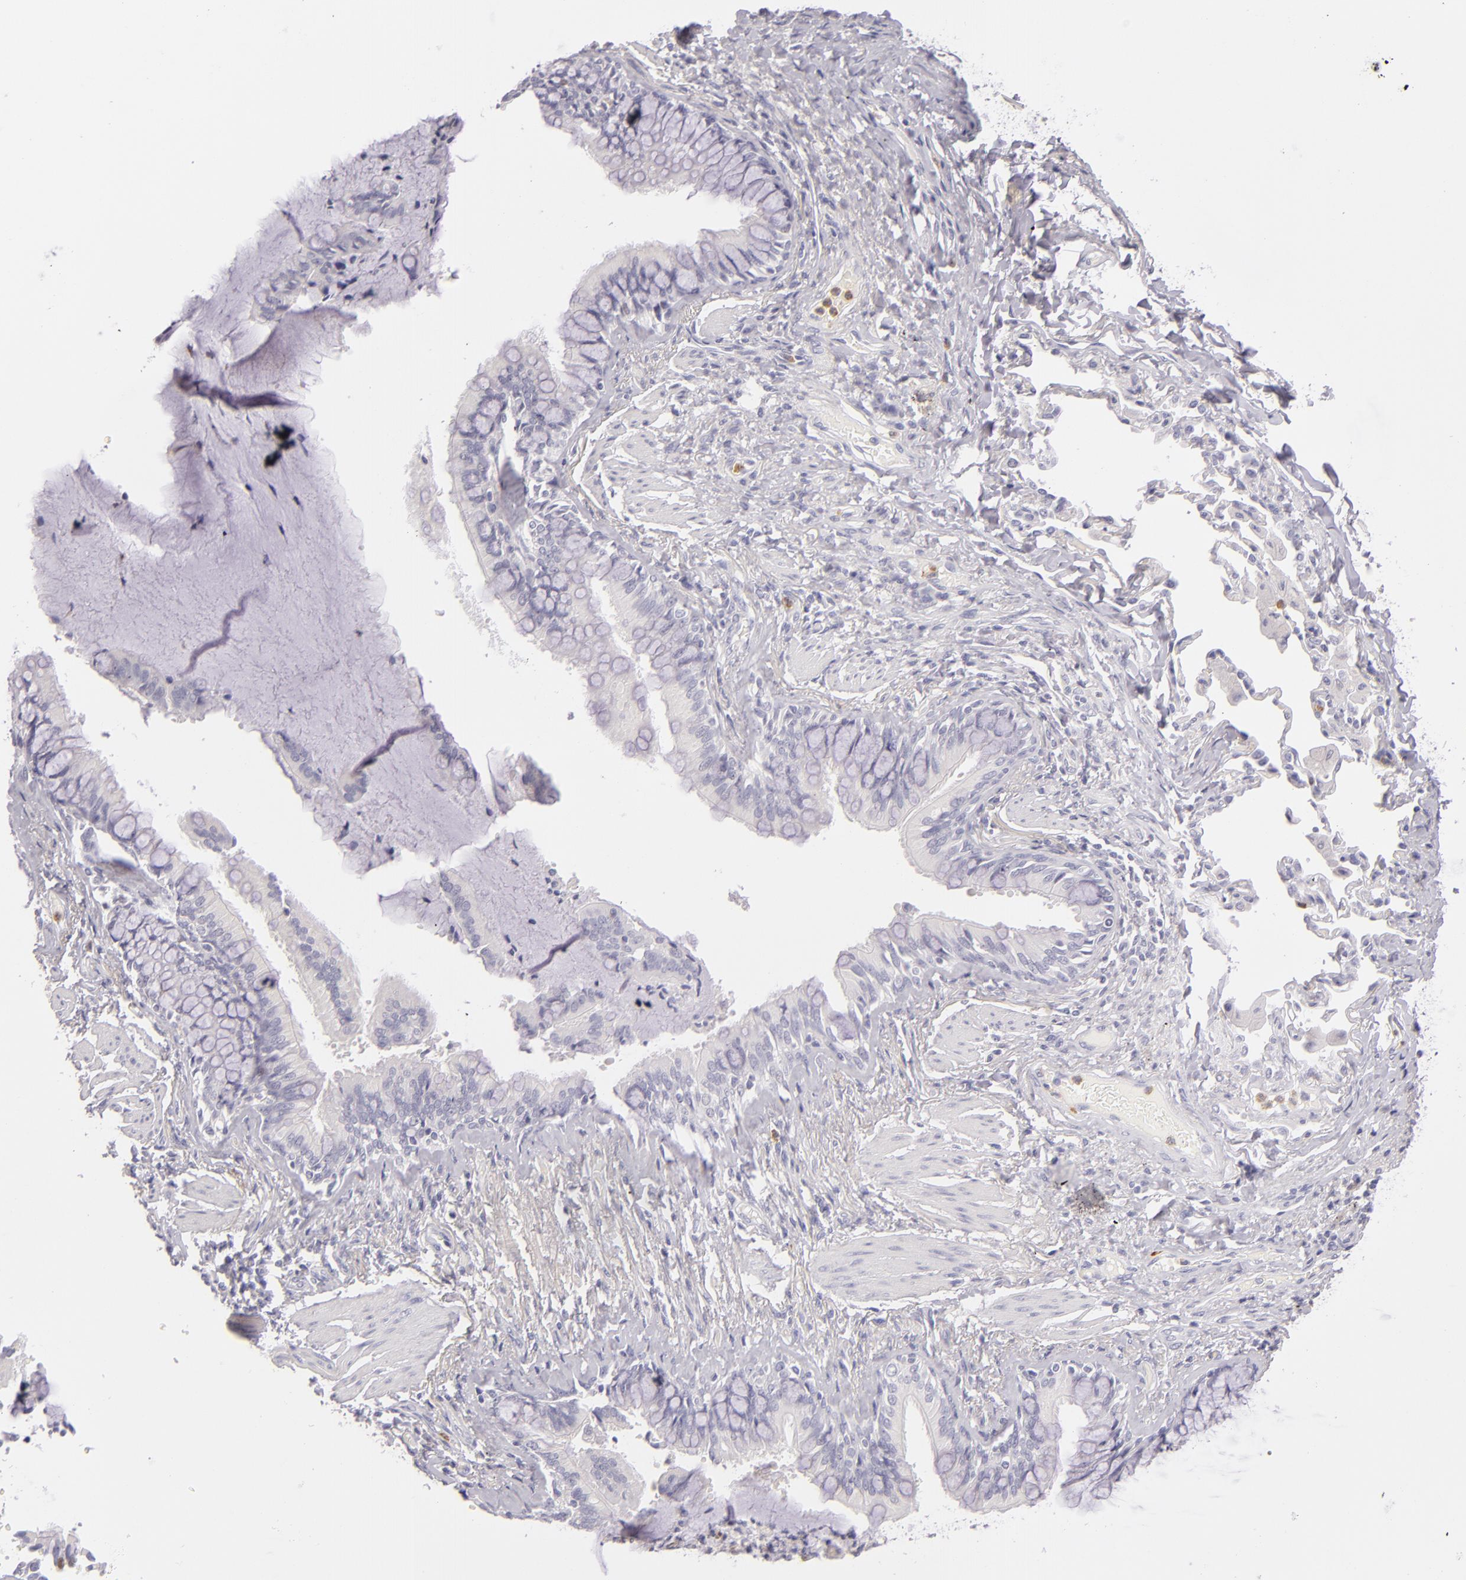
{"staining": {"intensity": "moderate", "quantity": "<25%", "location": "nuclear"}, "tissue": "bronchus", "cell_type": "Respiratory epithelial cells", "image_type": "normal", "snomed": [{"axis": "morphology", "description": "Normal tissue, NOS"}, {"axis": "topography", "description": "Lung"}], "caption": "A high-resolution histopathology image shows immunohistochemistry staining of benign bronchus, which exhibits moderate nuclear positivity in approximately <25% of respiratory epithelial cells. Using DAB (3,3'-diaminobenzidine) (brown) and hematoxylin (blue) stains, captured at high magnification using brightfield microscopy.", "gene": "FAM181A", "patient": {"sex": "male", "age": 54}}